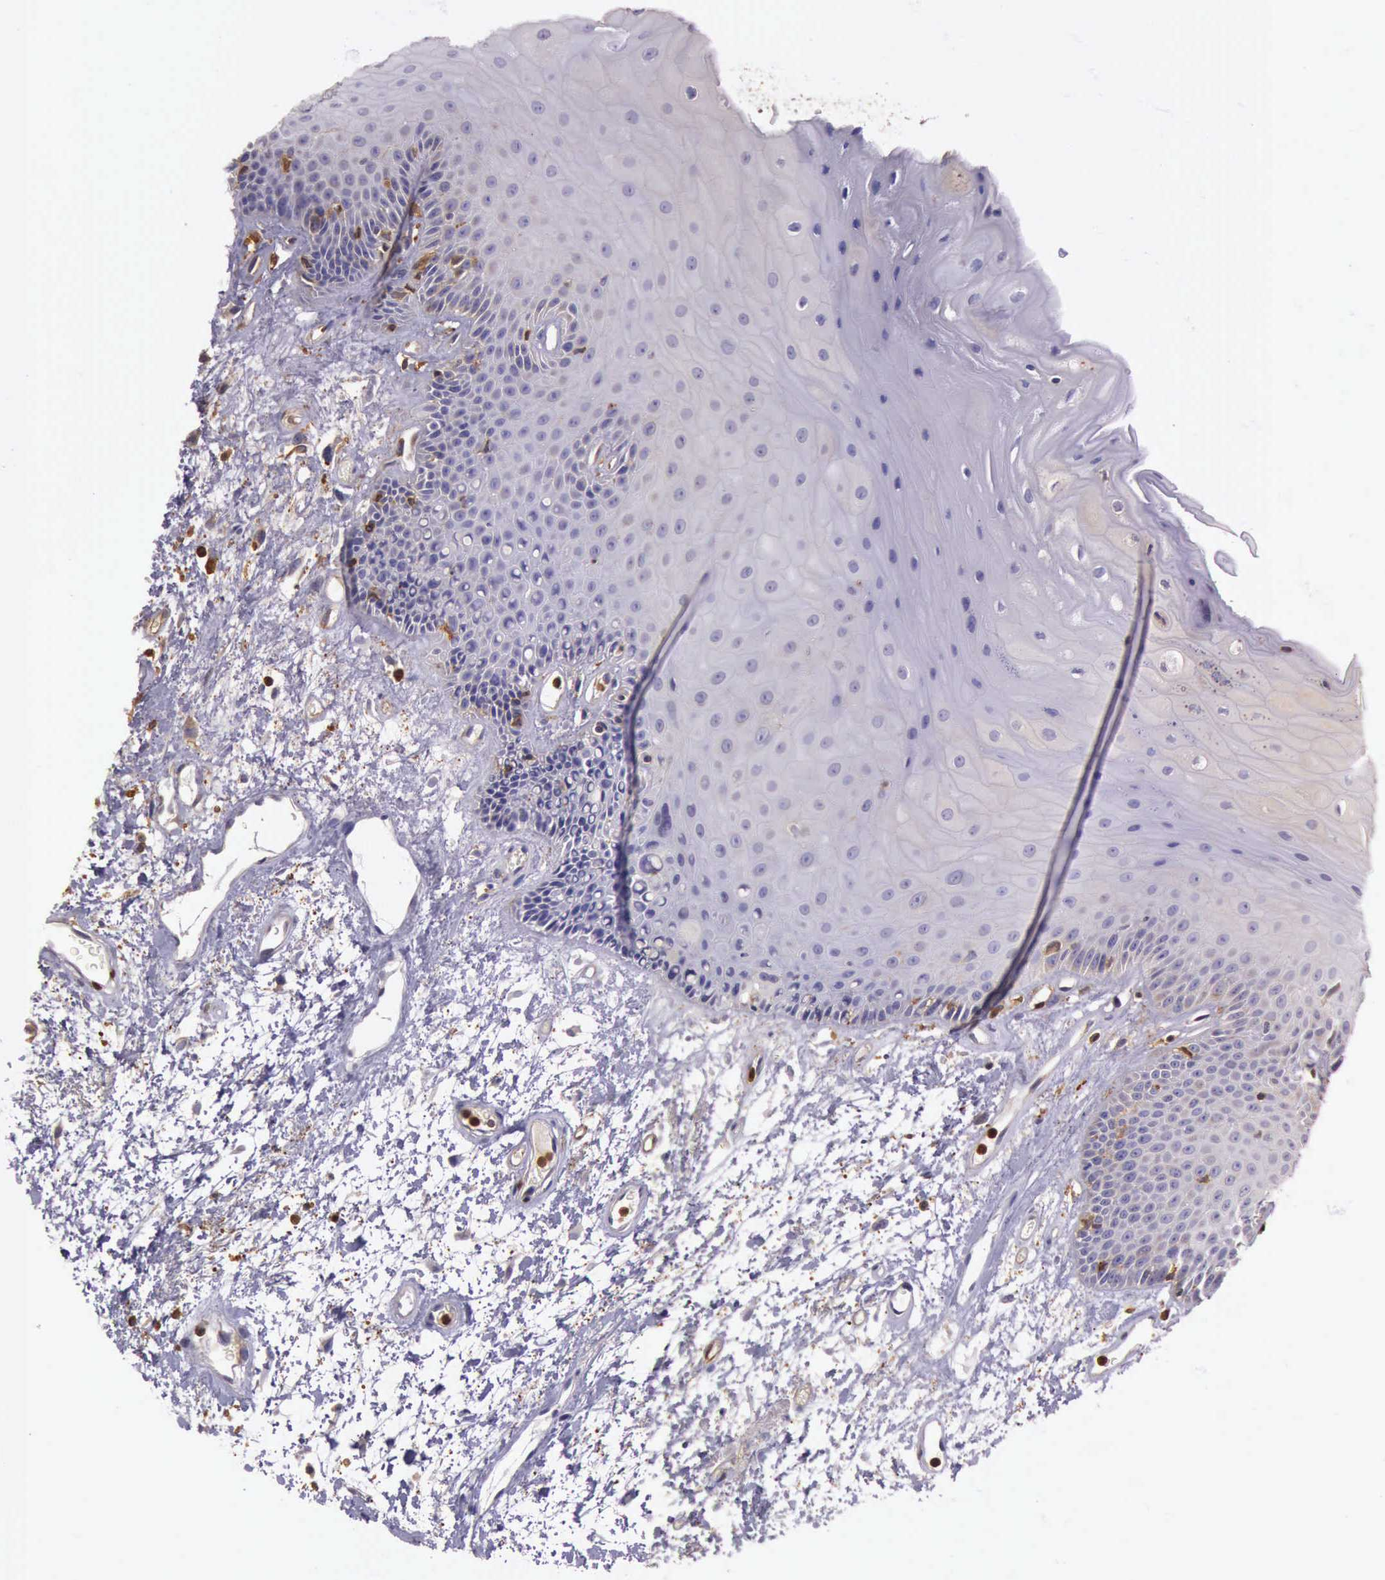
{"staining": {"intensity": "negative", "quantity": "none", "location": "none"}, "tissue": "oral mucosa", "cell_type": "Squamous epithelial cells", "image_type": "normal", "snomed": [{"axis": "morphology", "description": "Normal tissue, NOS"}, {"axis": "topography", "description": "Oral tissue"}], "caption": "The image displays no staining of squamous epithelial cells in benign oral mucosa.", "gene": "ARHGAP4", "patient": {"sex": "female", "age": 79}}